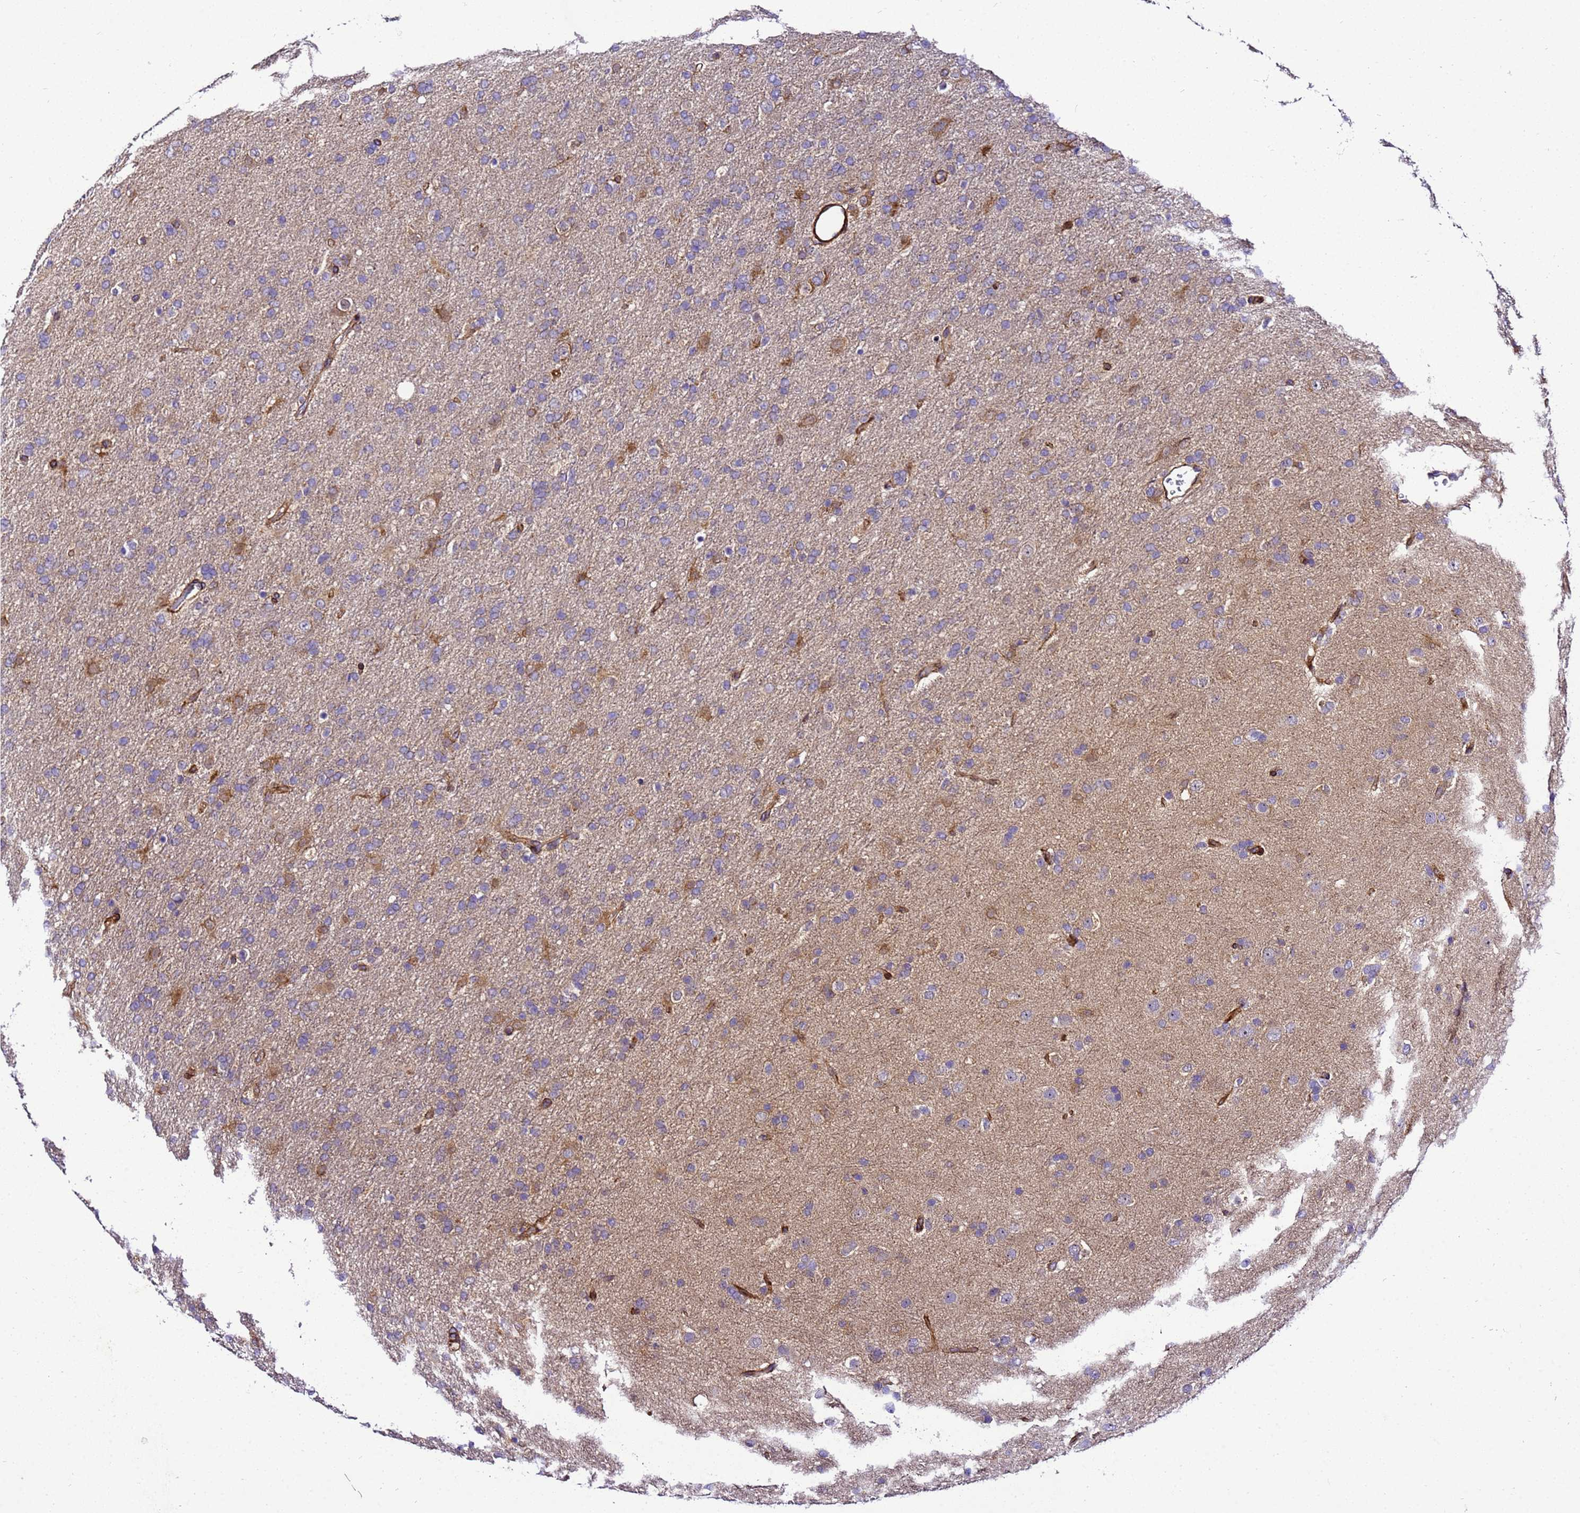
{"staining": {"intensity": "weak", "quantity": "<25%", "location": "cytoplasmic/membranous"}, "tissue": "glioma", "cell_type": "Tumor cells", "image_type": "cancer", "snomed": [{"axis": "morphology", "description": "Glioma, malignant, Low grade"}, {"axis": "topography", "description": "Brain"}], "caption": "An immunohistochemistry micrograph of low-grade glioma (malignant) is shown. There is no staining in tumor cells of low-grade glioma (malignant).", "gene": "ZNF417", "patient": {"sex": "male", "age": 65}}